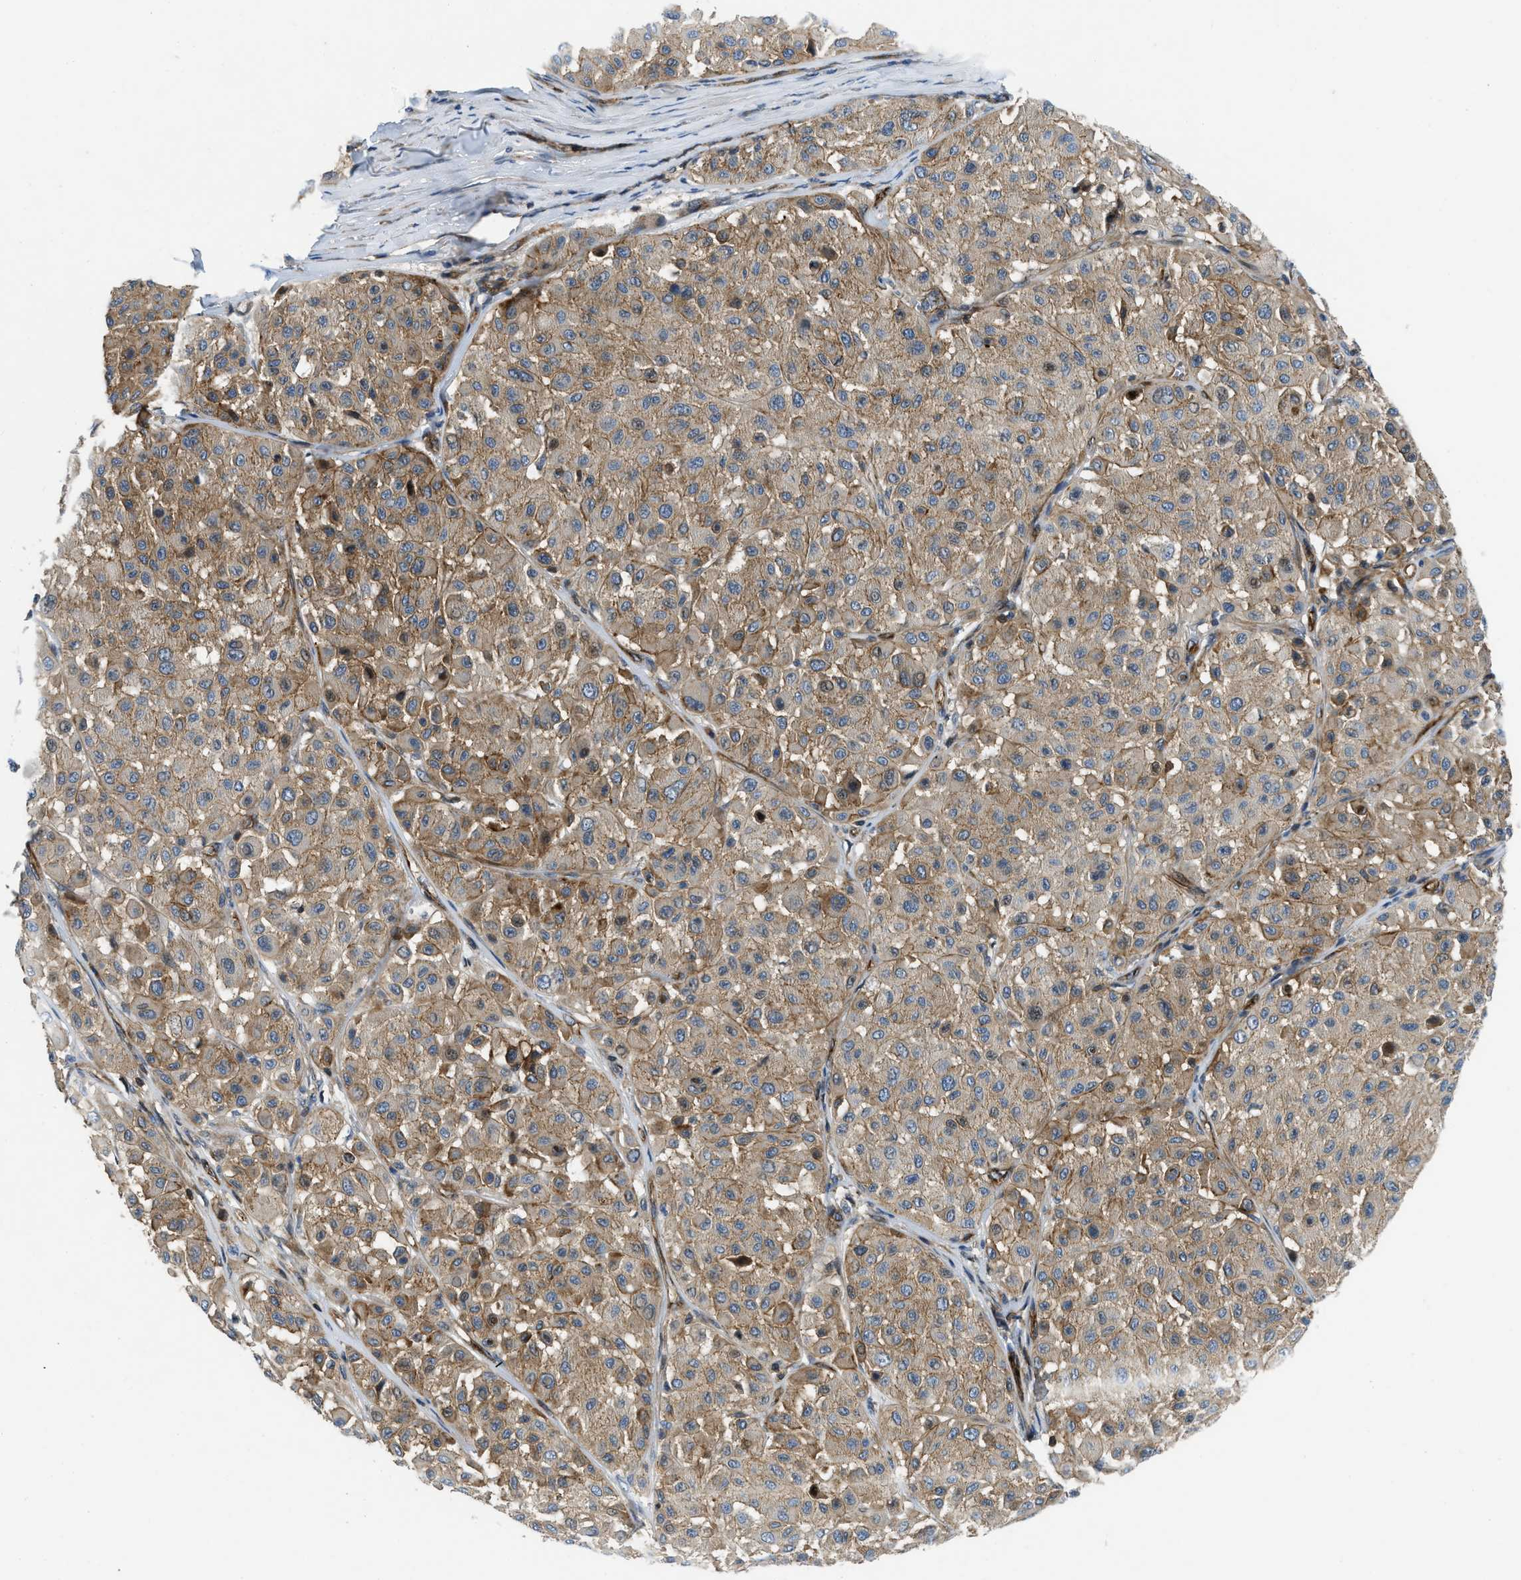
{"staining": {"intensity": "moderate", "quantity": ">75%", "location": "cytoplasmic/membranous"}, "tissue": "melanoma", "cell_type": "Tumor cells", "image_type": "cancer", "snomed": [{"axis": "morphology", "description": "Malignant melanoma, Metastatic site"}, {"axis": "topography", "description": "Soft tissue"}], "caption": "Brown immunohistochemical staining in malignant melanoma (metastatic site) displays moderate cytoplasmic/membranous expression in about >75% of tumor cells. (DAB IHC with brightfield microscopy, high magnification).", "gene": "NYNRIN", "patient": {"sex": "male", "age": 41}}